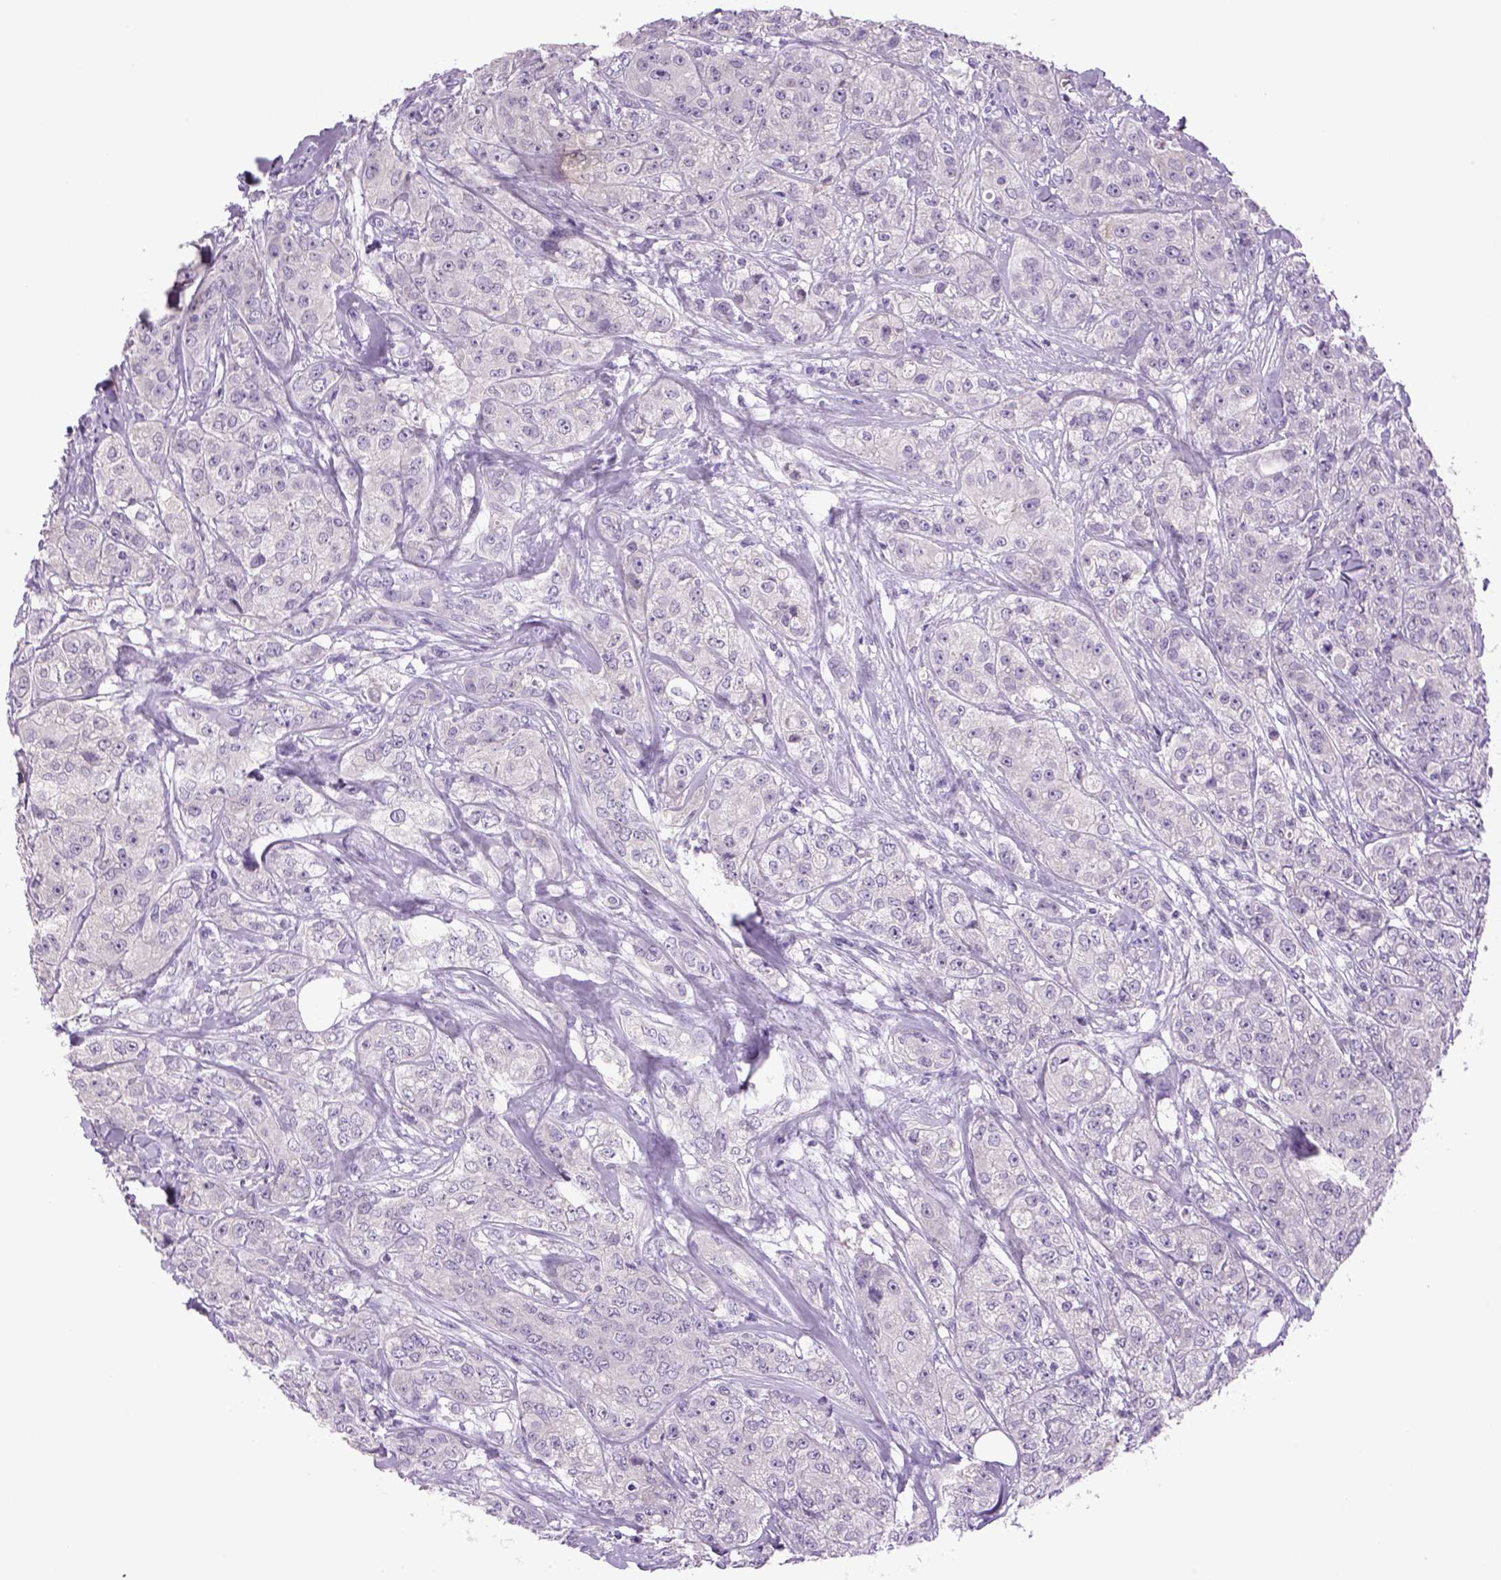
{"staining": {"intensity": "negative", "quantity": "none", "location": "none"}, "tissue": "breast cancer", "cell_type": "Tumor cells", "image_type": "cancer", "snomed": [{"axis": "morphology", "description": "Duct carcinoma"}, {"axis": "topography", "description": "Breast"}], "caption": "Tumor cells show no significant positivity in invasive ductal carcinoma (breast). Brightfield microscopy of immunohistochemistry (IHC) stained with DAB (brown) and hematoxylin (blue), captured at high magnification.", "gene": "DBH", "patient": {"sex": "female", "age": 43}}